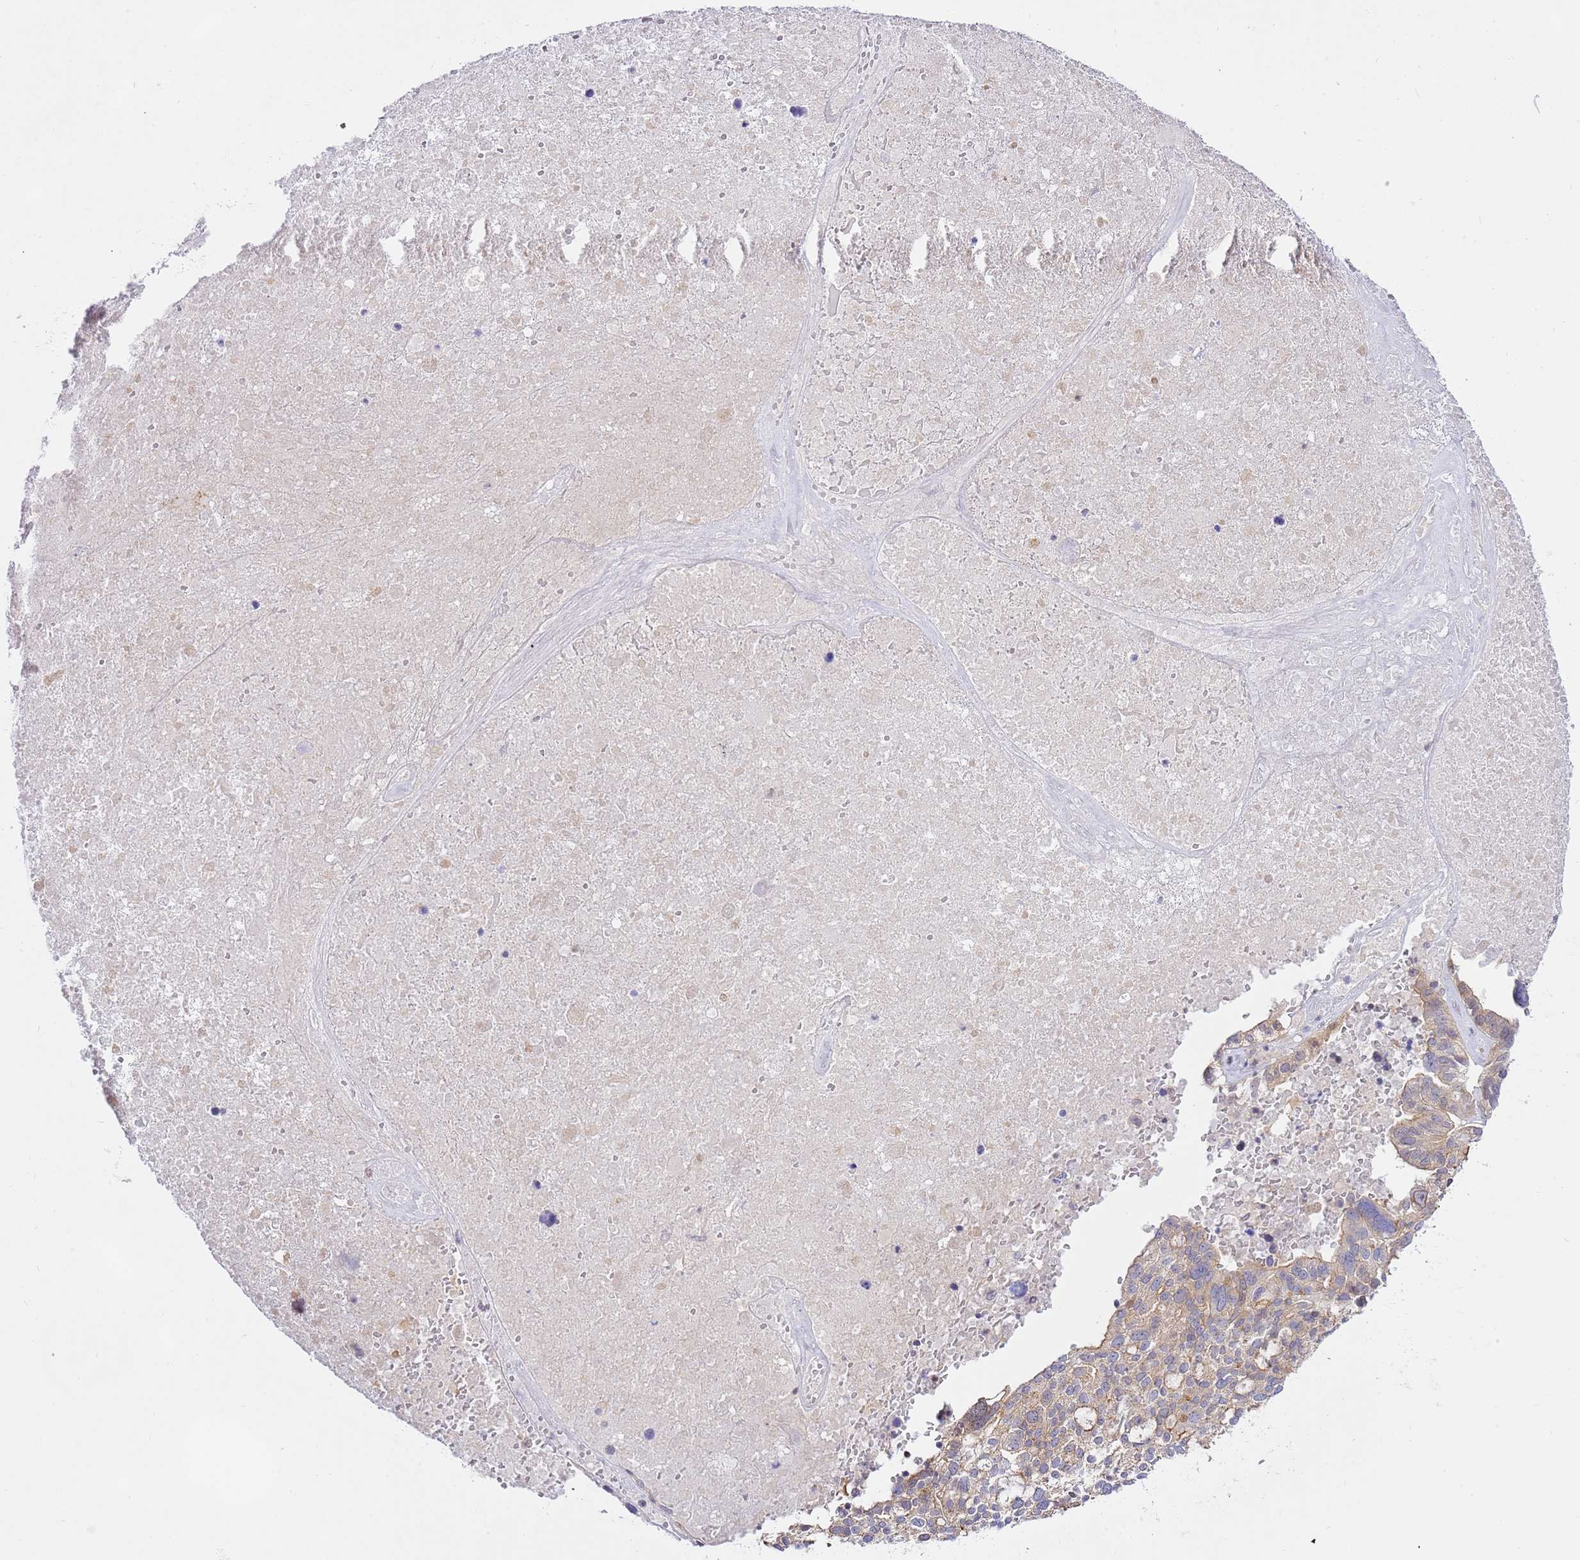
{"staining": {"intensity": "weak", "quantity": "<25%", "location": "nuclear"}, "tissue": "ovarian cancer", "cell_type": "Tumor cells", "image_type": "cancer", "snomed": [{"axis": "morphology", "description": "Cystadenocarcinoma, serous, NOS"}, {"axis": "topography", "description": "Ovary"}], "caption": "Tumor cells show no significant protein staining in serous cystadenocarcinoma (ovarian).", "gene": "TRIM37", "patient": {"sex": "female", "age": 59}}